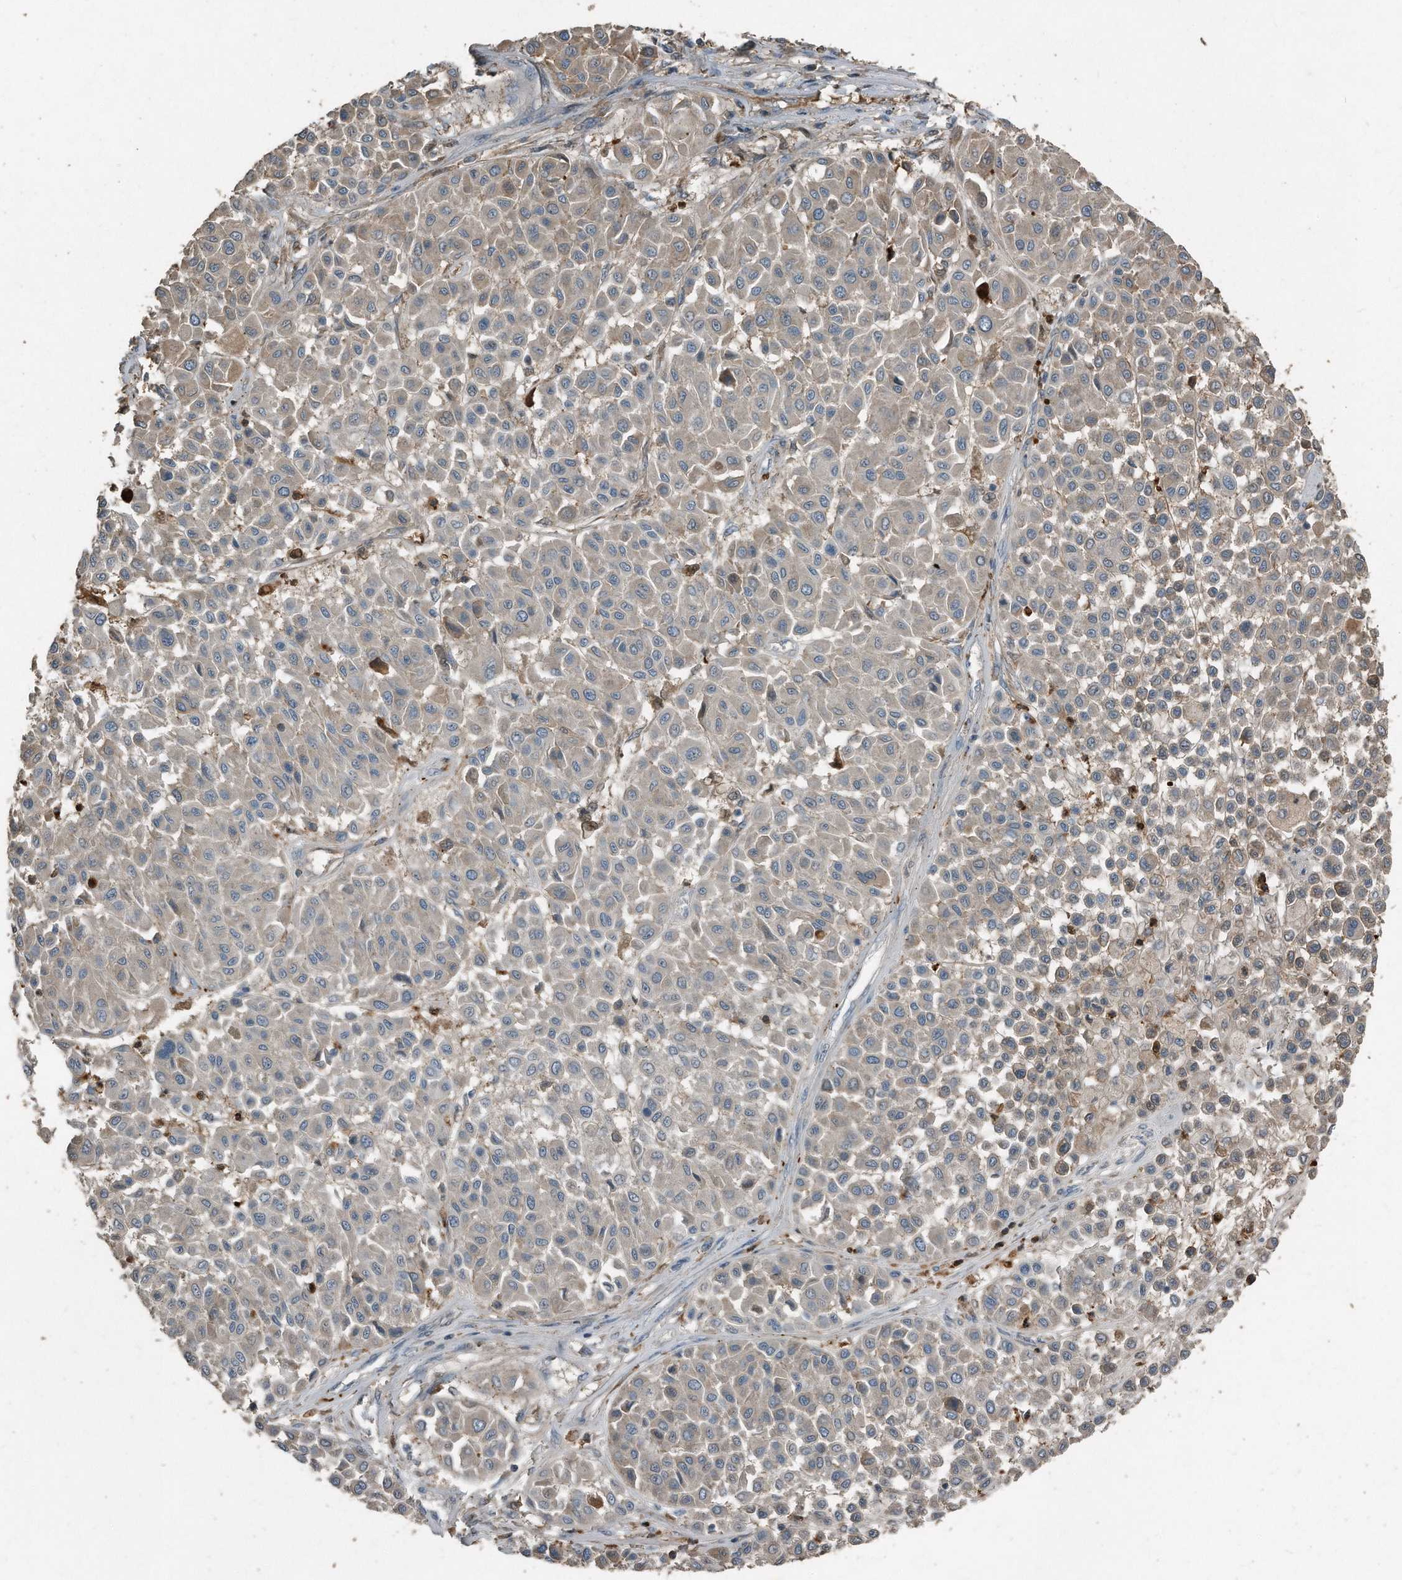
{"staining": {"intensity": "weak", "quantity": "<25%", "location": "cytoplasmic/membranous"}, "tissue": "melanoma", "cell_type": "Tumor cells", "image_type": "cancer", "snomed": [{"axis": "morphology", "description": "Malignant melanoma, Metastatic site"}, {"axis": "topography", "description": "Soft tissue"}], "caption": "Tumor cells show no significant protein positivity in malignant melanoma (metastatic site).", "gene": "C9", "patient": {"sex": "male", "age": 41}}